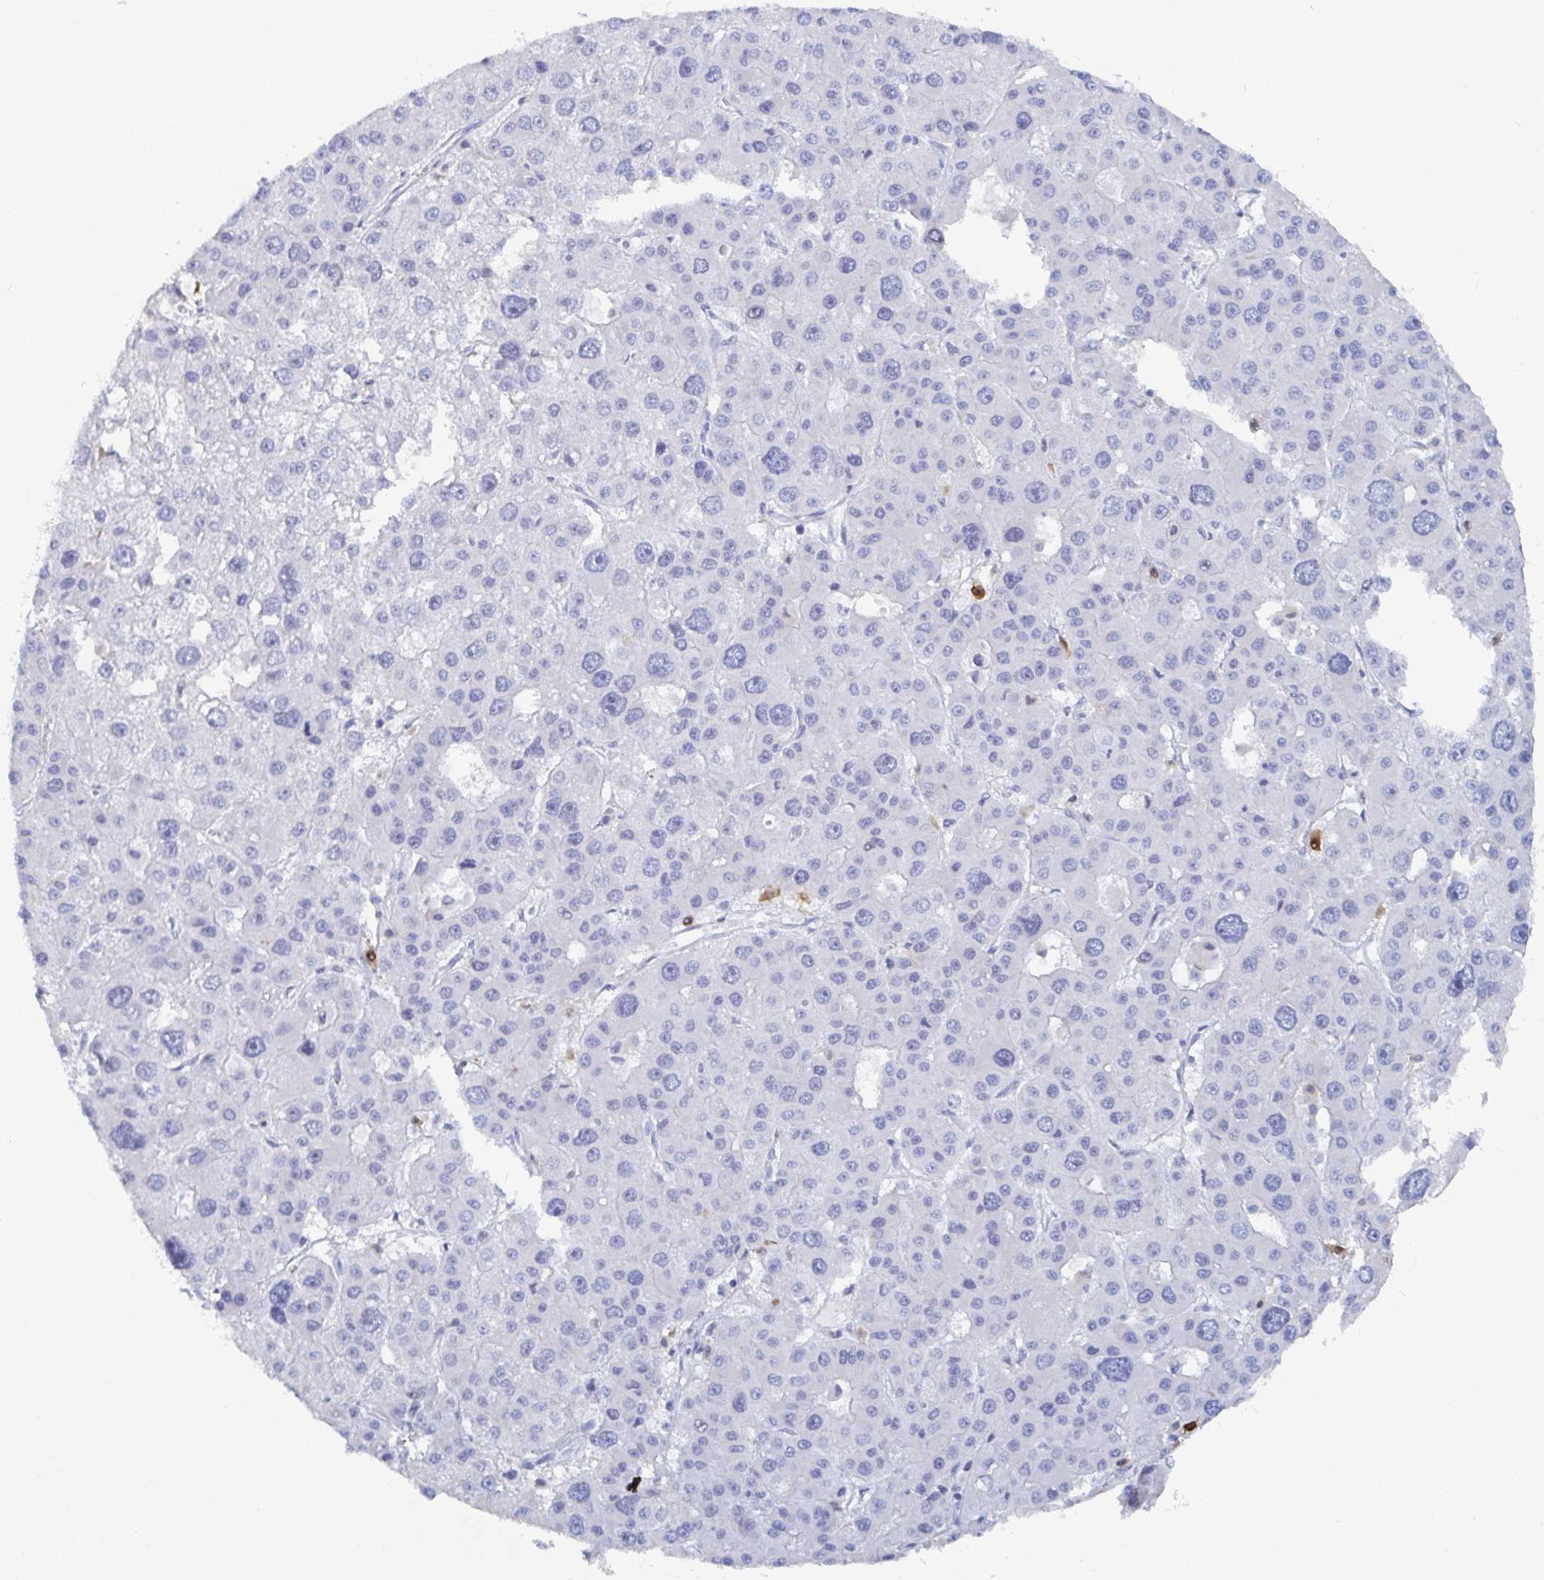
{"staining": {"intensity": "negative", "quantity": "none", "location": "none"}, "tissue": "liver cancer", "cell_type": "Tumor cells", "image_type": "cancer", "snomed": [{"axis": "morphology", "description": "Carcinoma, Hepatocellular, NOS"}, {"axis": "topography", "description": "Liver"}], "caption": "Tumor cells show no significant protein positivity in hepatocellular carcinoma (liver).", "gene": "OR2A4", "patient": {"sex": "male", "age": 73}}